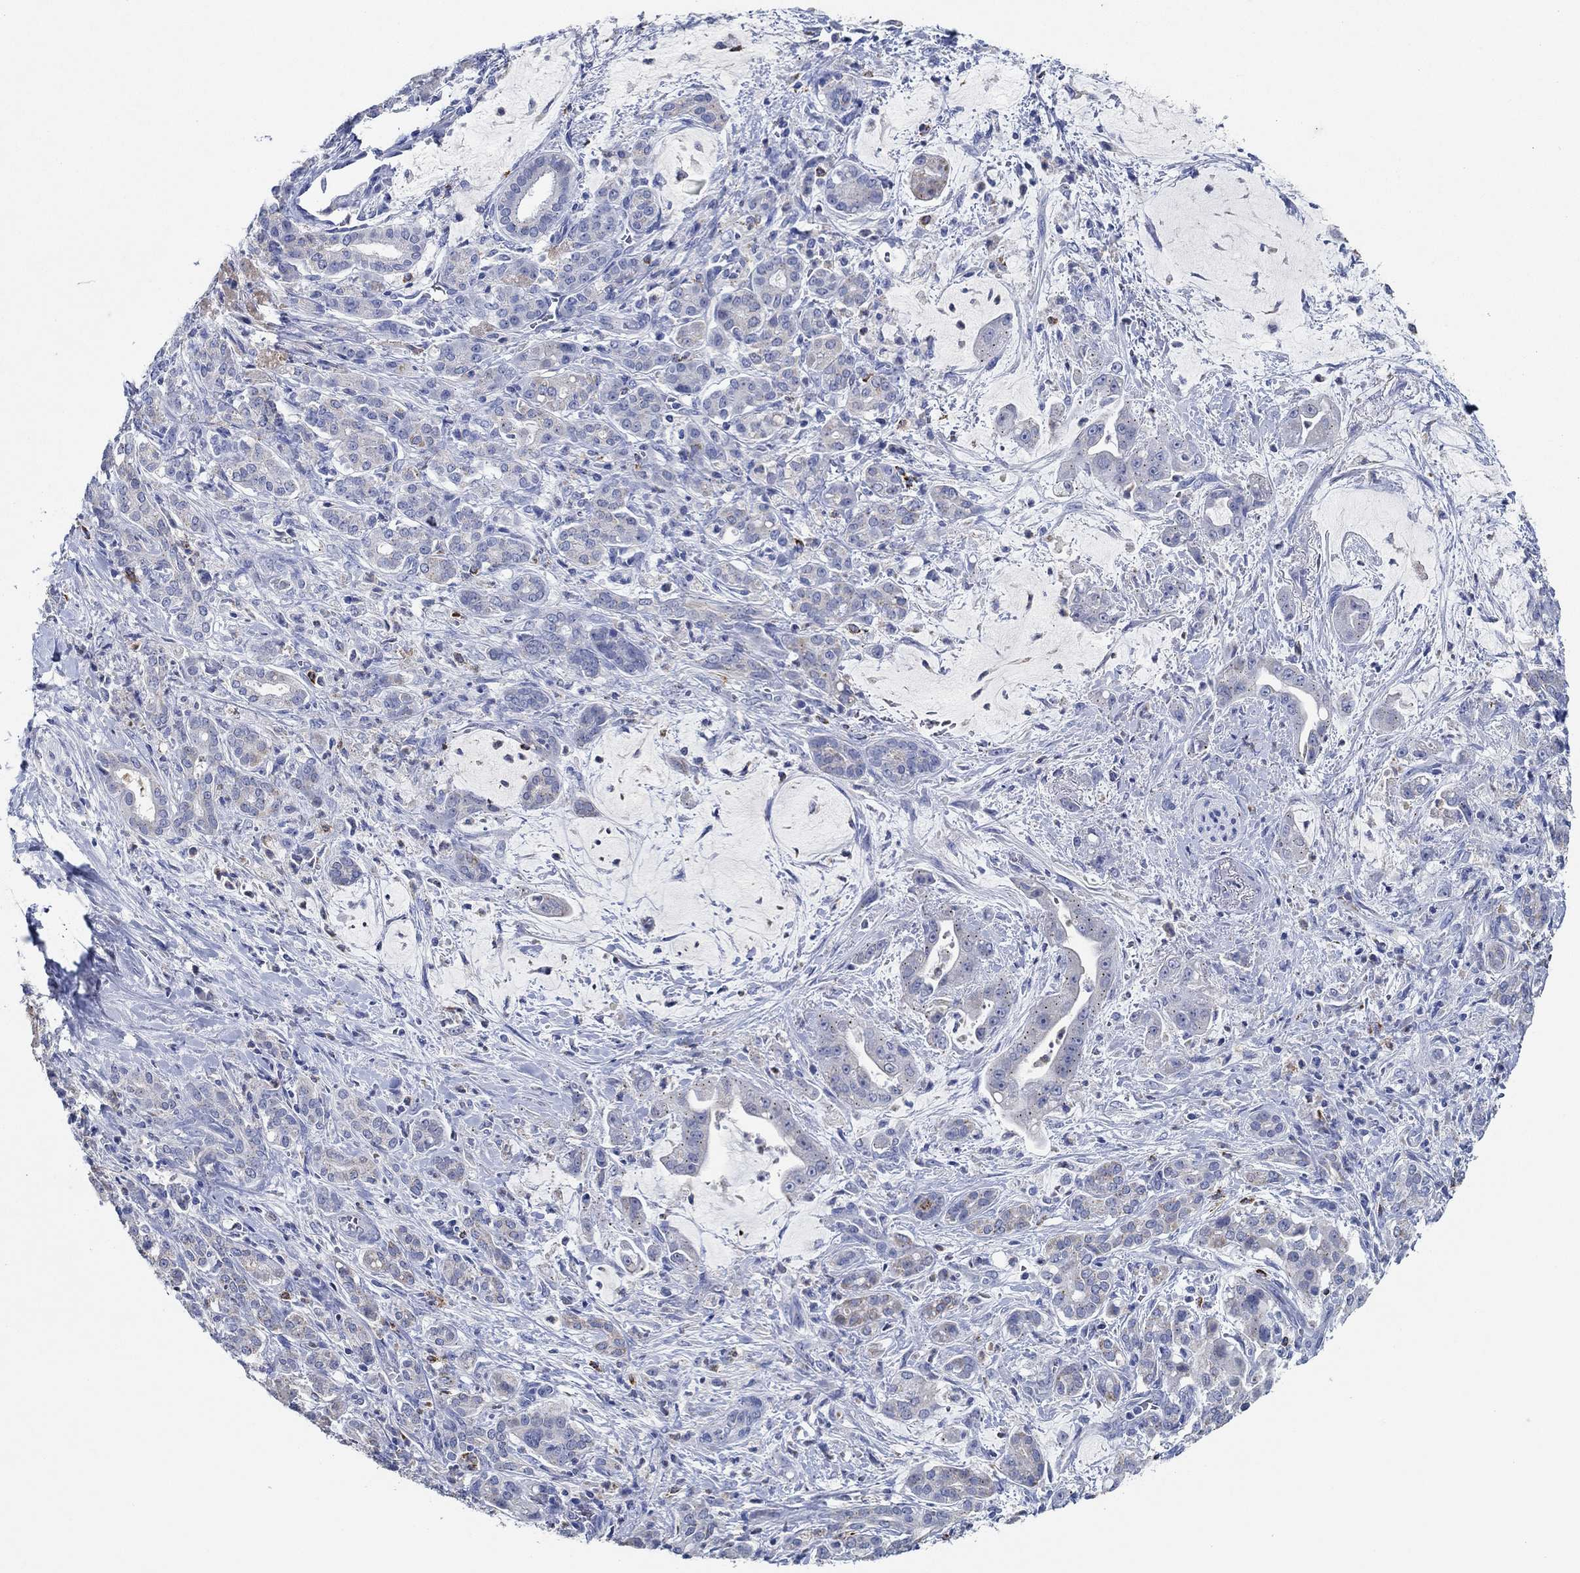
{"staining": {"intensity": "negative", "quantity": "none", "location": "none"}, "tissue": "pancreatic cancer", "cell_type": "Tumor cells", "image_type": "cancer", "snomed": [{"axis": "morphology", "description": "Normal tissue, NOS"}, {"axis": "morphology", "description": "Inflammation, NOS"}, {"axis": "morphology", "description": "Adenocarcinoma, NOS"}, {"axis": "topography", "description": "Pancreas"}], "caption": "Protein analysis of adenocarcinoma (pancreatic) displays no significant expression in tumor cells.", "gene": "CPM", "patient": {"sex": "male", "age": 57}}